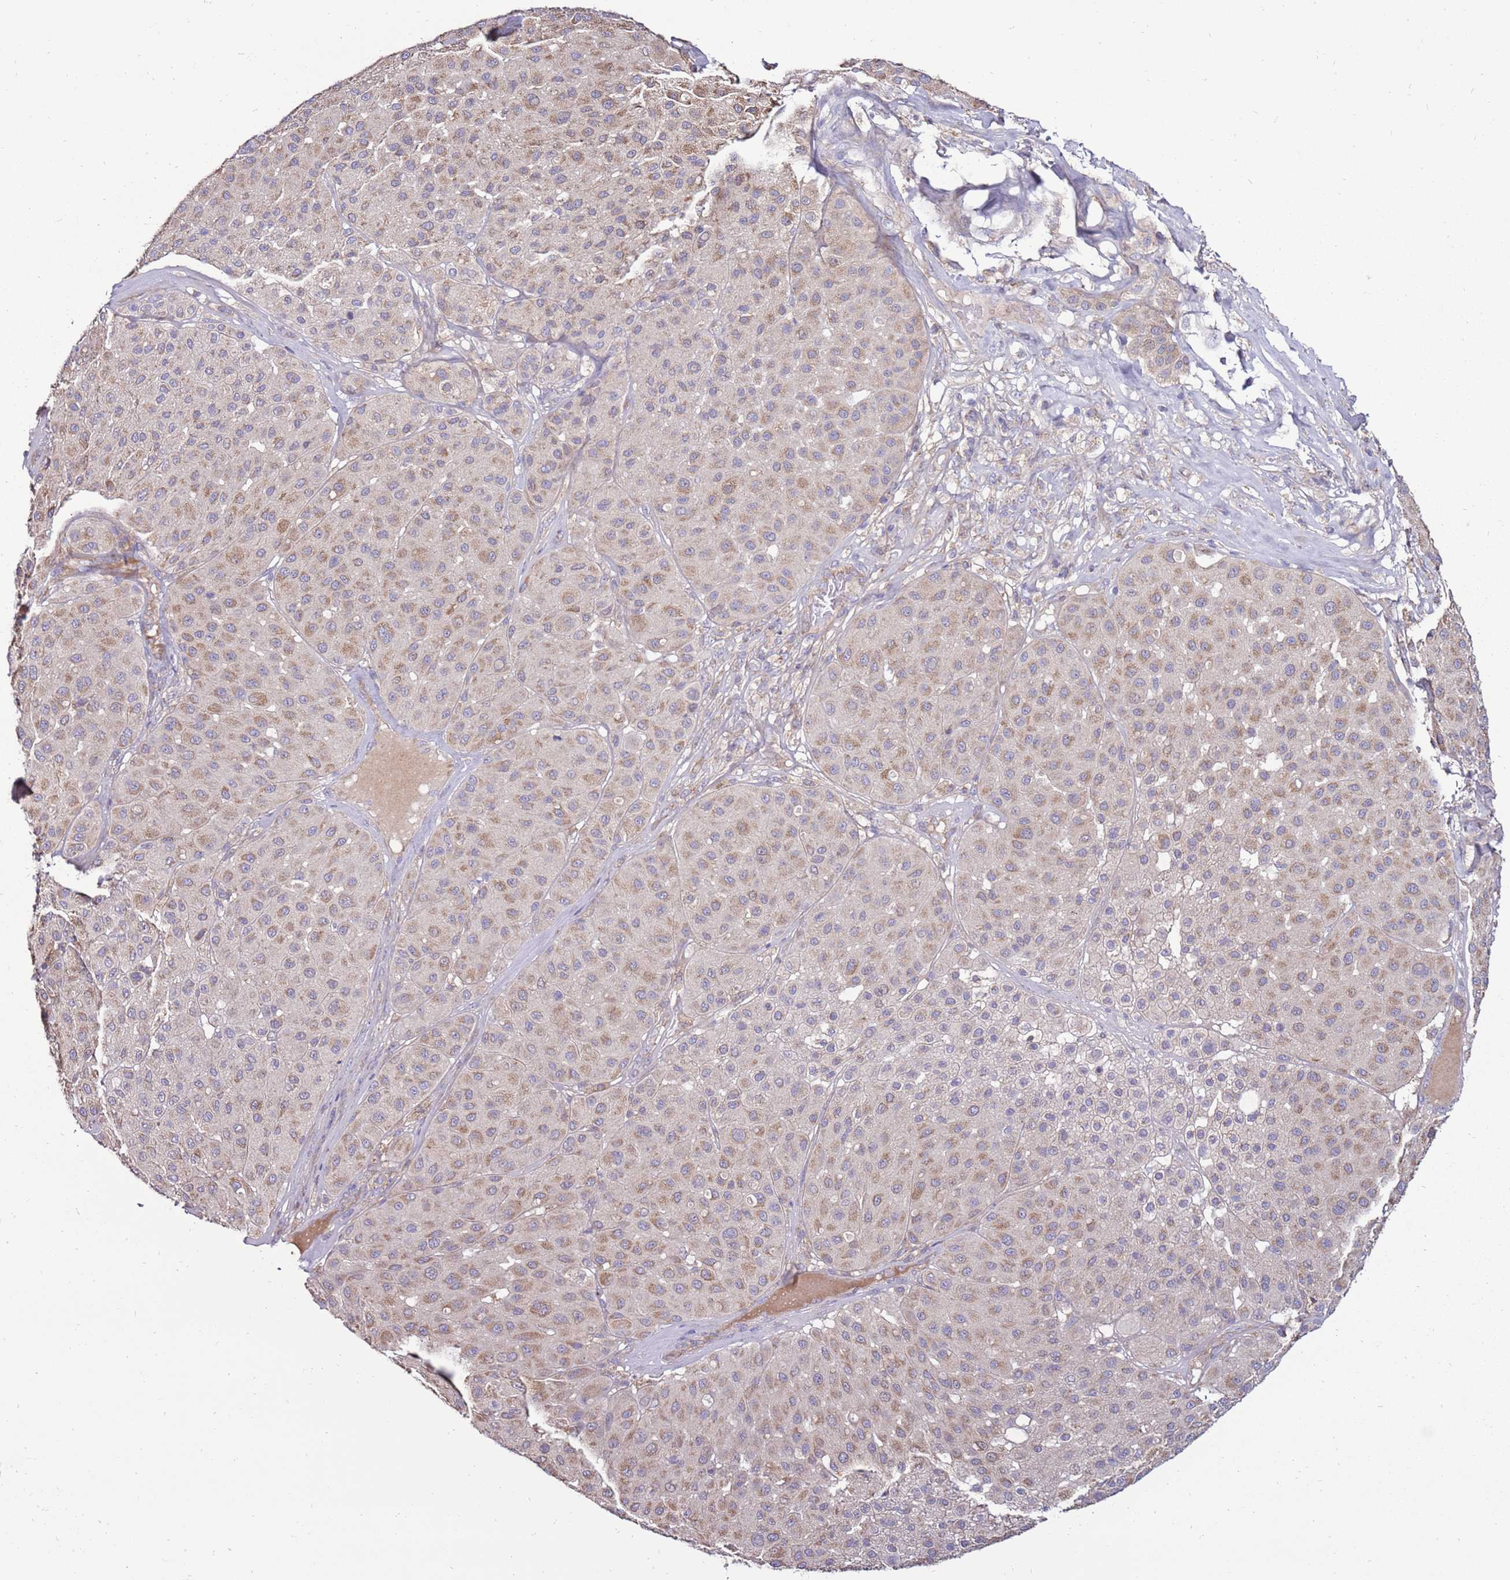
{"staining": {"intensity": "moderate", "quantity": "25%-75%", "location": "cytoplasmic/membranous"}, "tissue": "melanoma", "cell_type": "Tumor cells", "image_type": "cancer", "snomed": [{"axis": "morphology", "description": "Malignant melanoma, Metastatic site"}, {"axis": "topography", "description": "Smooth muscle"}], "caption": "Malignant melanoma (metastatic site) stained with DAB immunohistochemistry (IHC) reveals medium levels of moderate cytoplasmic/membranous staining in about 25%-75% of tumor cells. (DAB (3,3'-diaminobenzidine) IHC with brightfield microscopy, high magnification).", "gene": "TRAPPC4", "patient": {"sex": "male", "age": 41}}